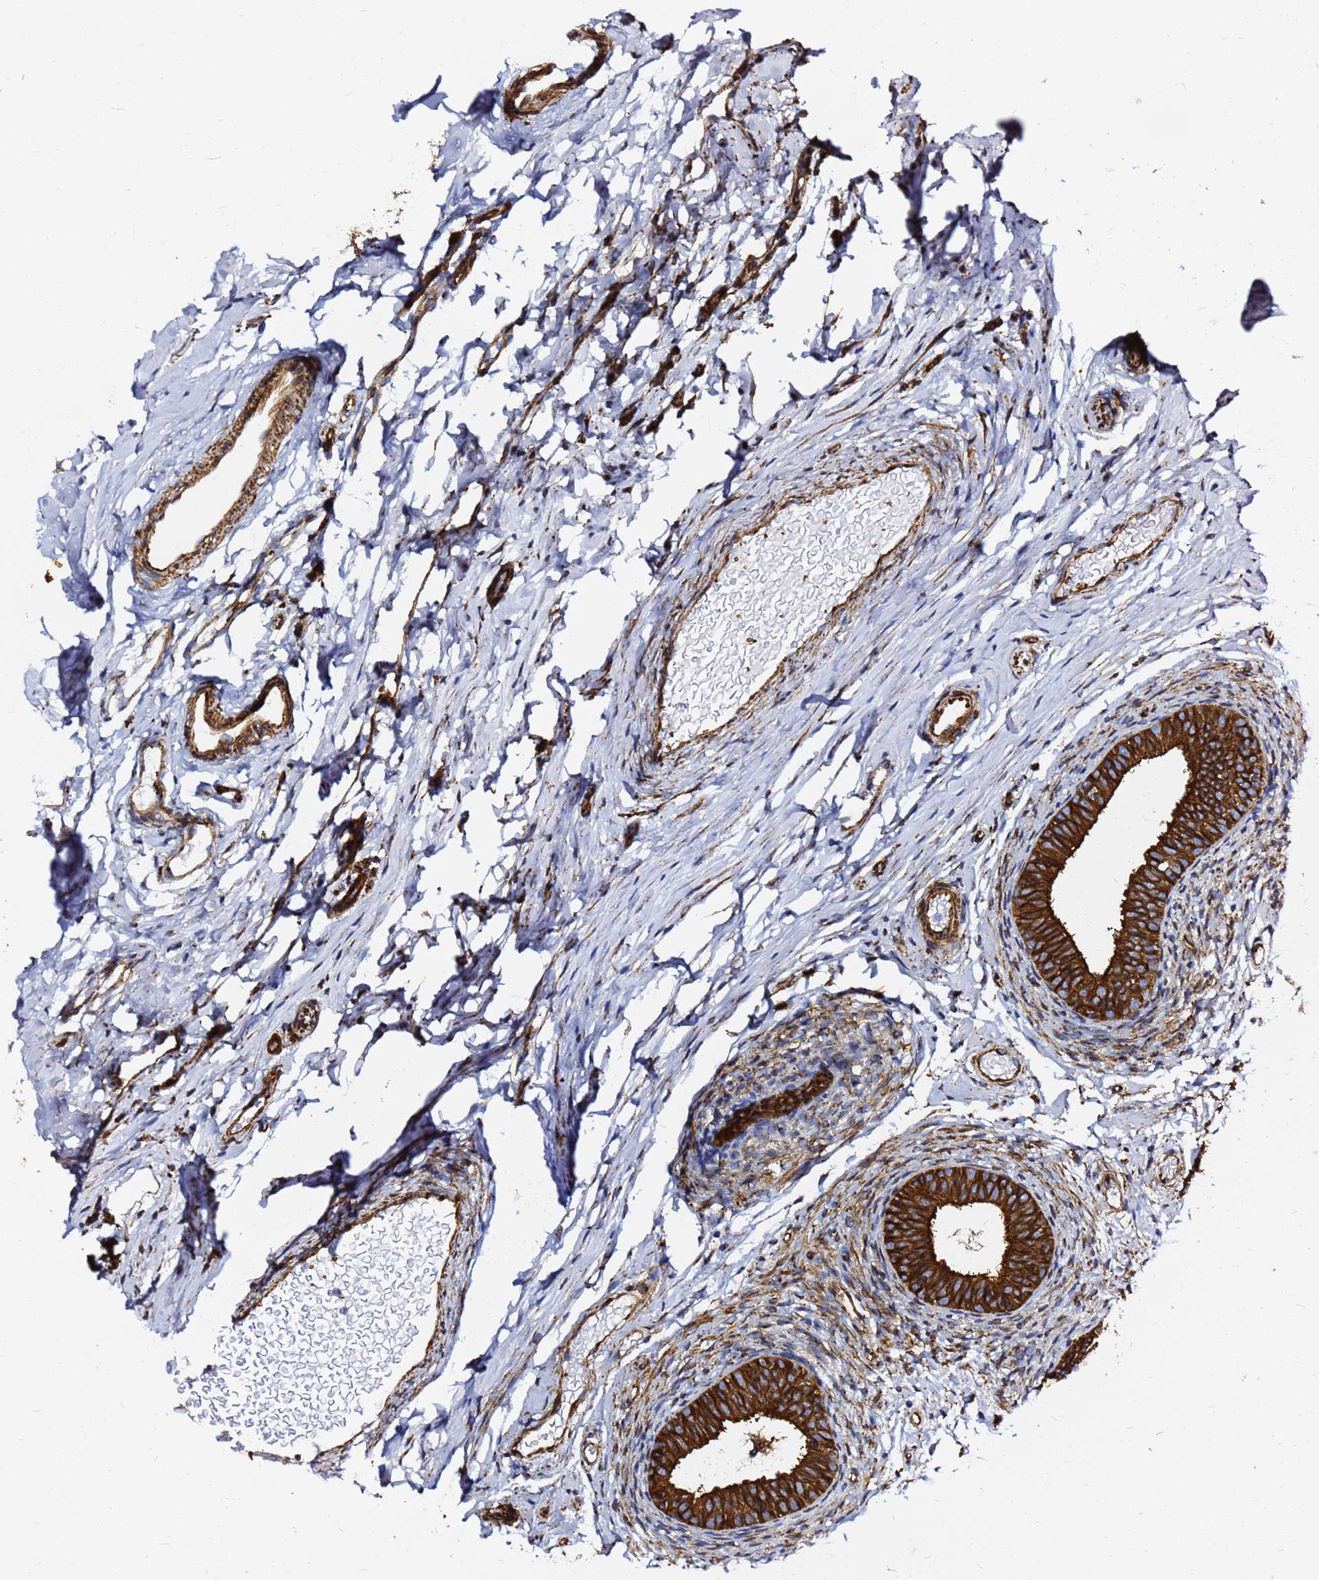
{"staining": {"intensity": "strong", "quantity": ">75%", "location": "cytoplasmic/membranous"}, "tissue": "epididymis", "cell_type": "Glandular cells", "image_type": "normal", "snomed": [{"axis": "morphology", "description": "Normal tissue, NOS"}, {"axis": "topography", "description": "Epididymis"}], "caption": "High-magnification brightfield microscopy of normal epididymis stained with DAB (3,3'-diaminobenzidine) (brown) and counterstained with hematoxylin (blue). glandular cells exhibit strong cytoplasmic/membranous expression is seen in about>75% of cells.", "gene": "TUBA8", "patient": {"sex": "male", "age": 4}}